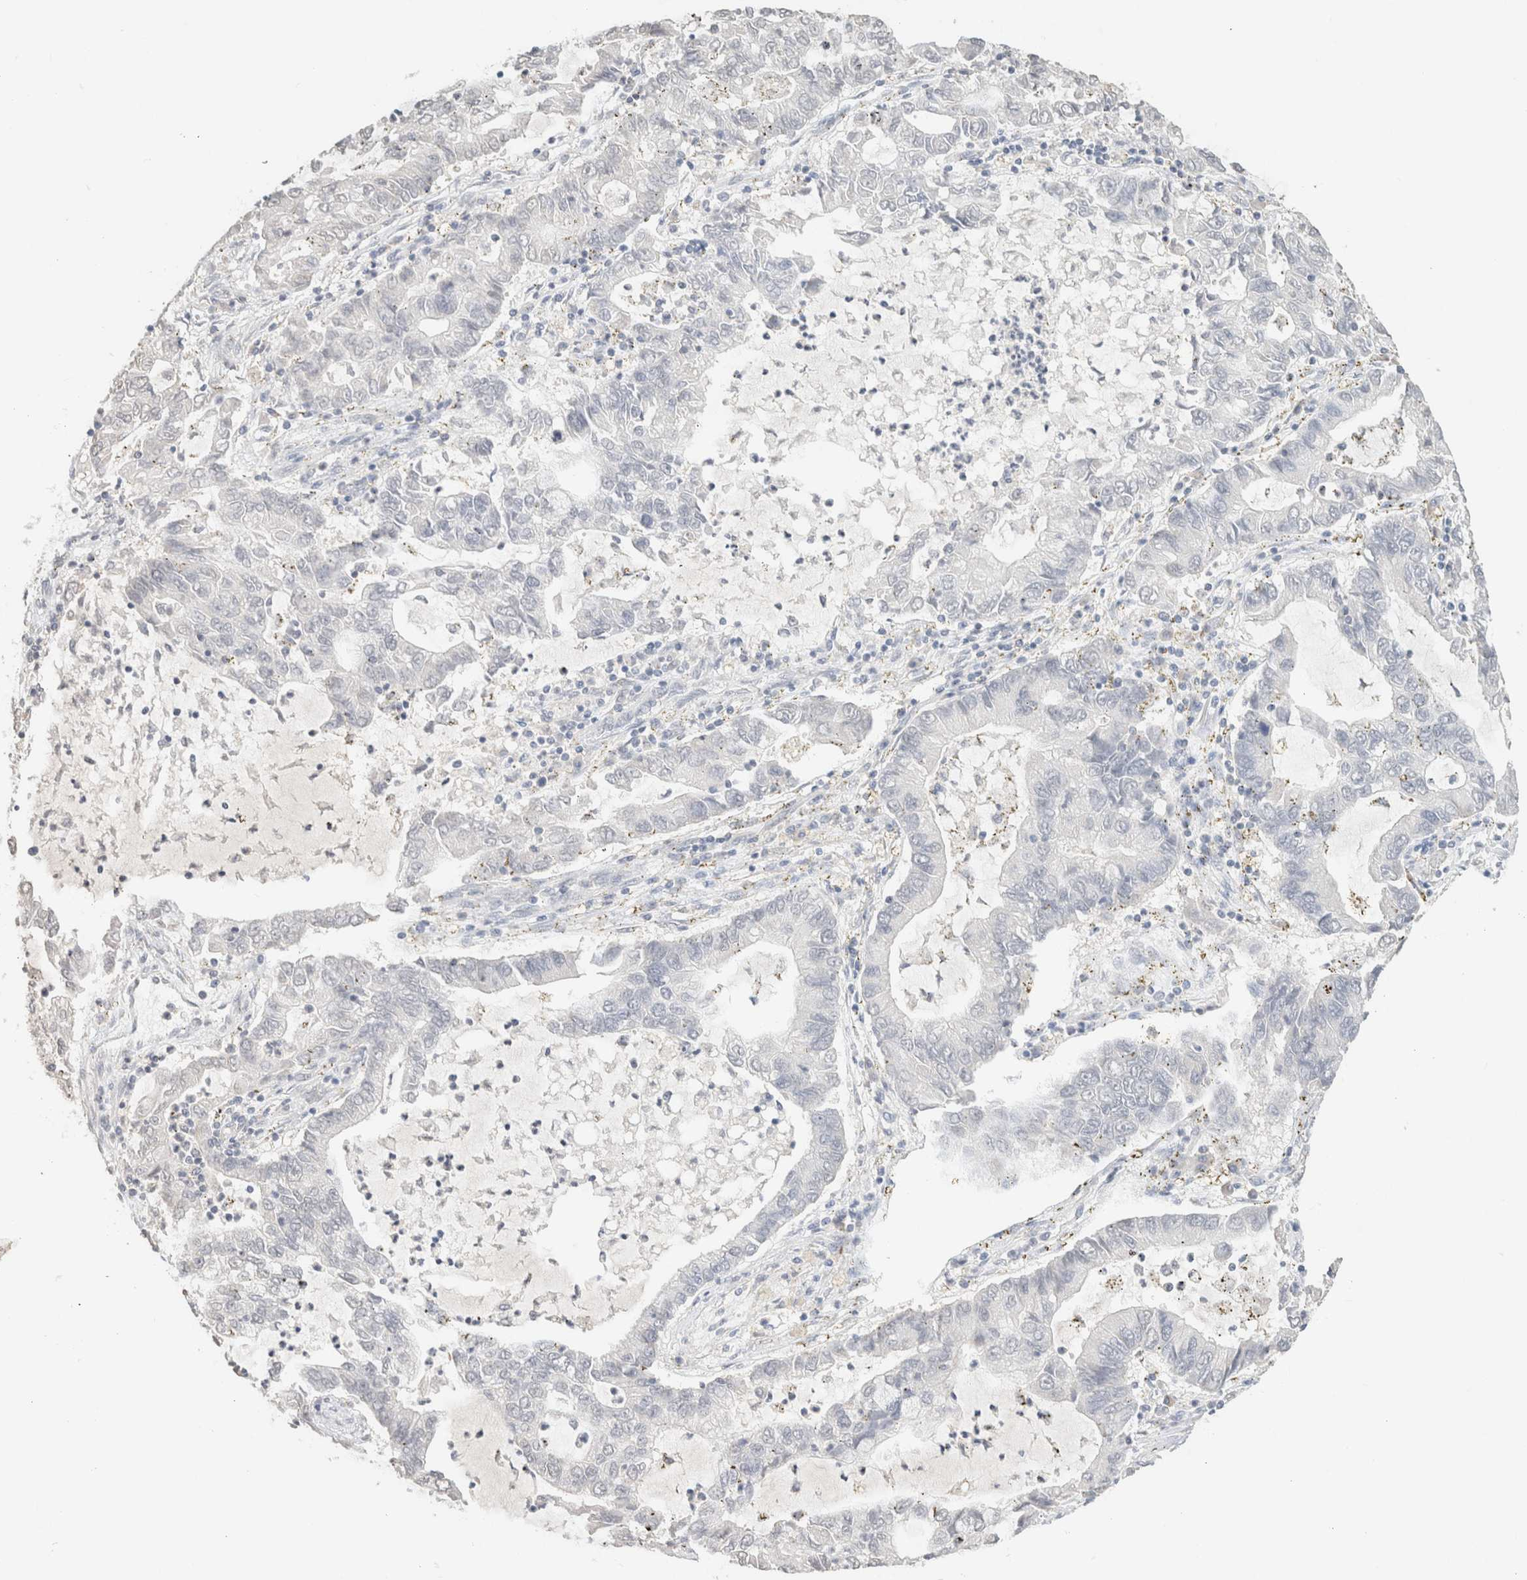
{"staining": {"intensity": "negative", "quantity": "none", "location": "none"}, "tissue": "lung cancer", "cell_type": "Tumor cells", "image_type": "cancer", "snomed": [{"axis": "morphology", "description": "Adenocarcinoma, NOS"}, {"axis": "topography", "description": "Lung"}], "caption": "Tumor cells show no significant protein expression in lung cancer. (Brightfield microscopy of DAB (3,3'-diaminobenzidine) immunohistochemistry (IHC) at high magnification).", "gene": "CPA1", "patient": {"sex": "female", "age": 51}}